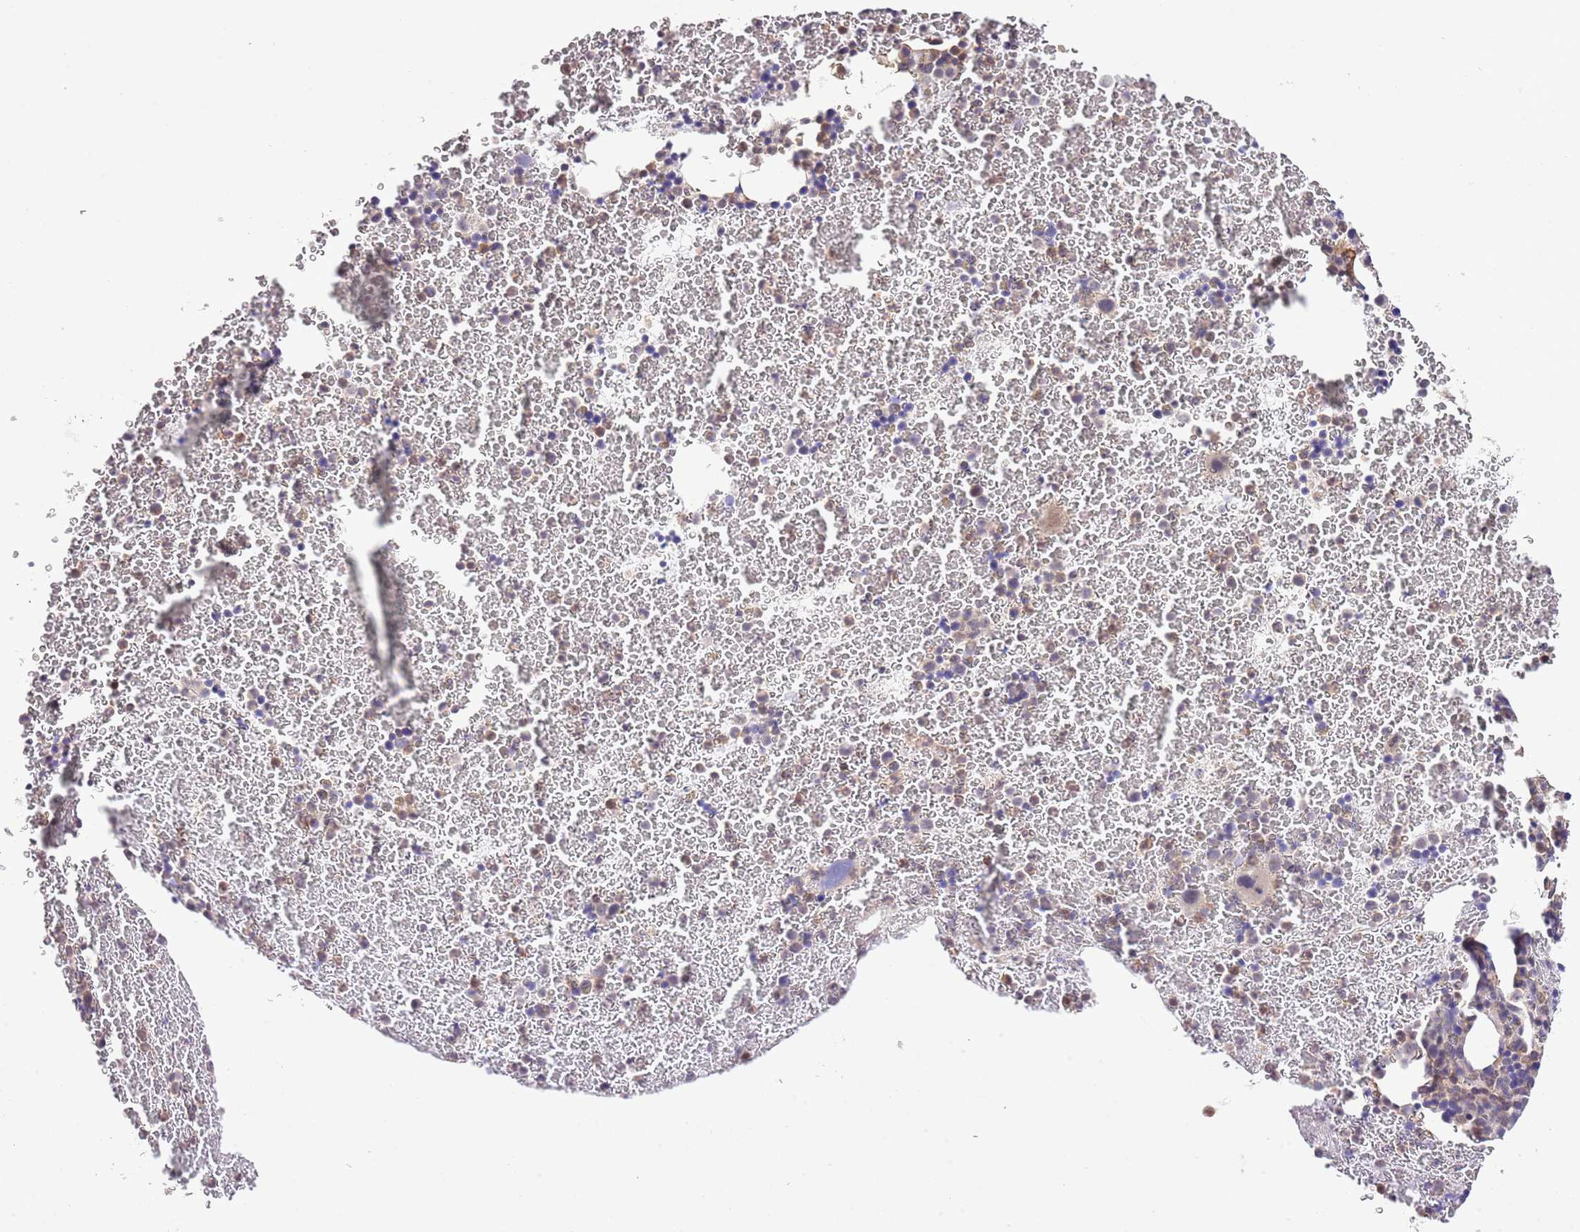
{"staining": {"intensity": "moderate", "quantity": "25%-75%", "location": "cytoplasmic/membranous"}, "tissue": "bone marrow", "cell_type": "Hematopoietic cells", "image_type": "normal", "snomed": [{"axis": "morphology", "description": "Normal tissue, NOS"}, {"axis": "topography", "description": "Bone marrow"}], "caption": "Protein expression by immunohistochemistry demonstrates moderate cytoplasmic/membranous expression in about 25%-75% of hematopoietic cells in normal bone marrow.", "gene": "EFHD1", "patient": {"sex": "male", "age": 11}}